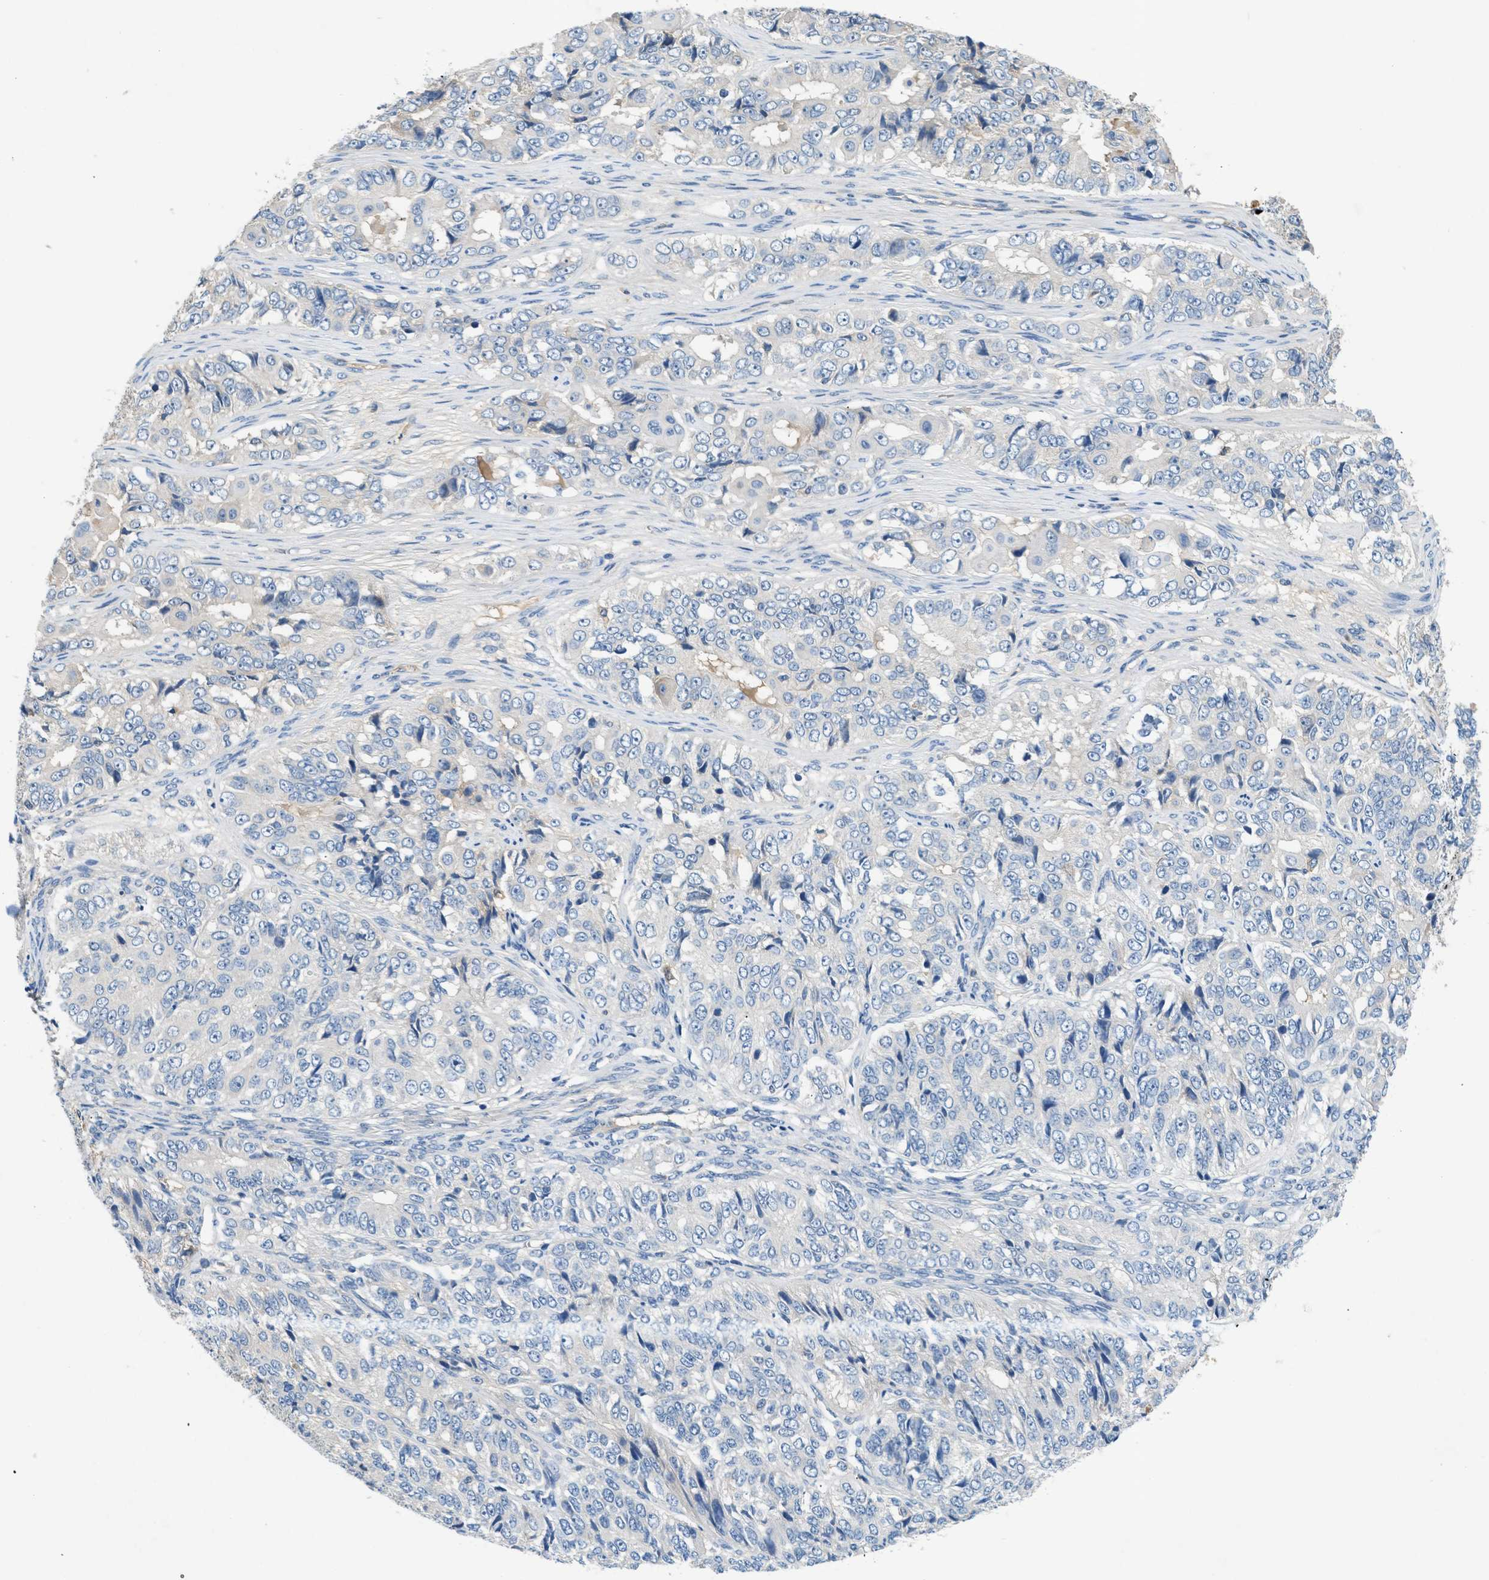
{"staining": {"intensity": "negative", "quantity": "none", "location": "none"}, "tissue": "ovarian cancer", "cell_type": "Tumor cells", "image_type": "cancer", "snomed": [{"axis": "morphology", "description": "Carcinoma, endometroid"}, {"axis": "topography", "description": "Ovary"}], "caption": "This is an immunohistochemistry photomicrograph of human ovarian cancer. There is no staining in tumor cells.", "gene": "RWDD2B", "patient": {"sex": "female", "age": 51}}